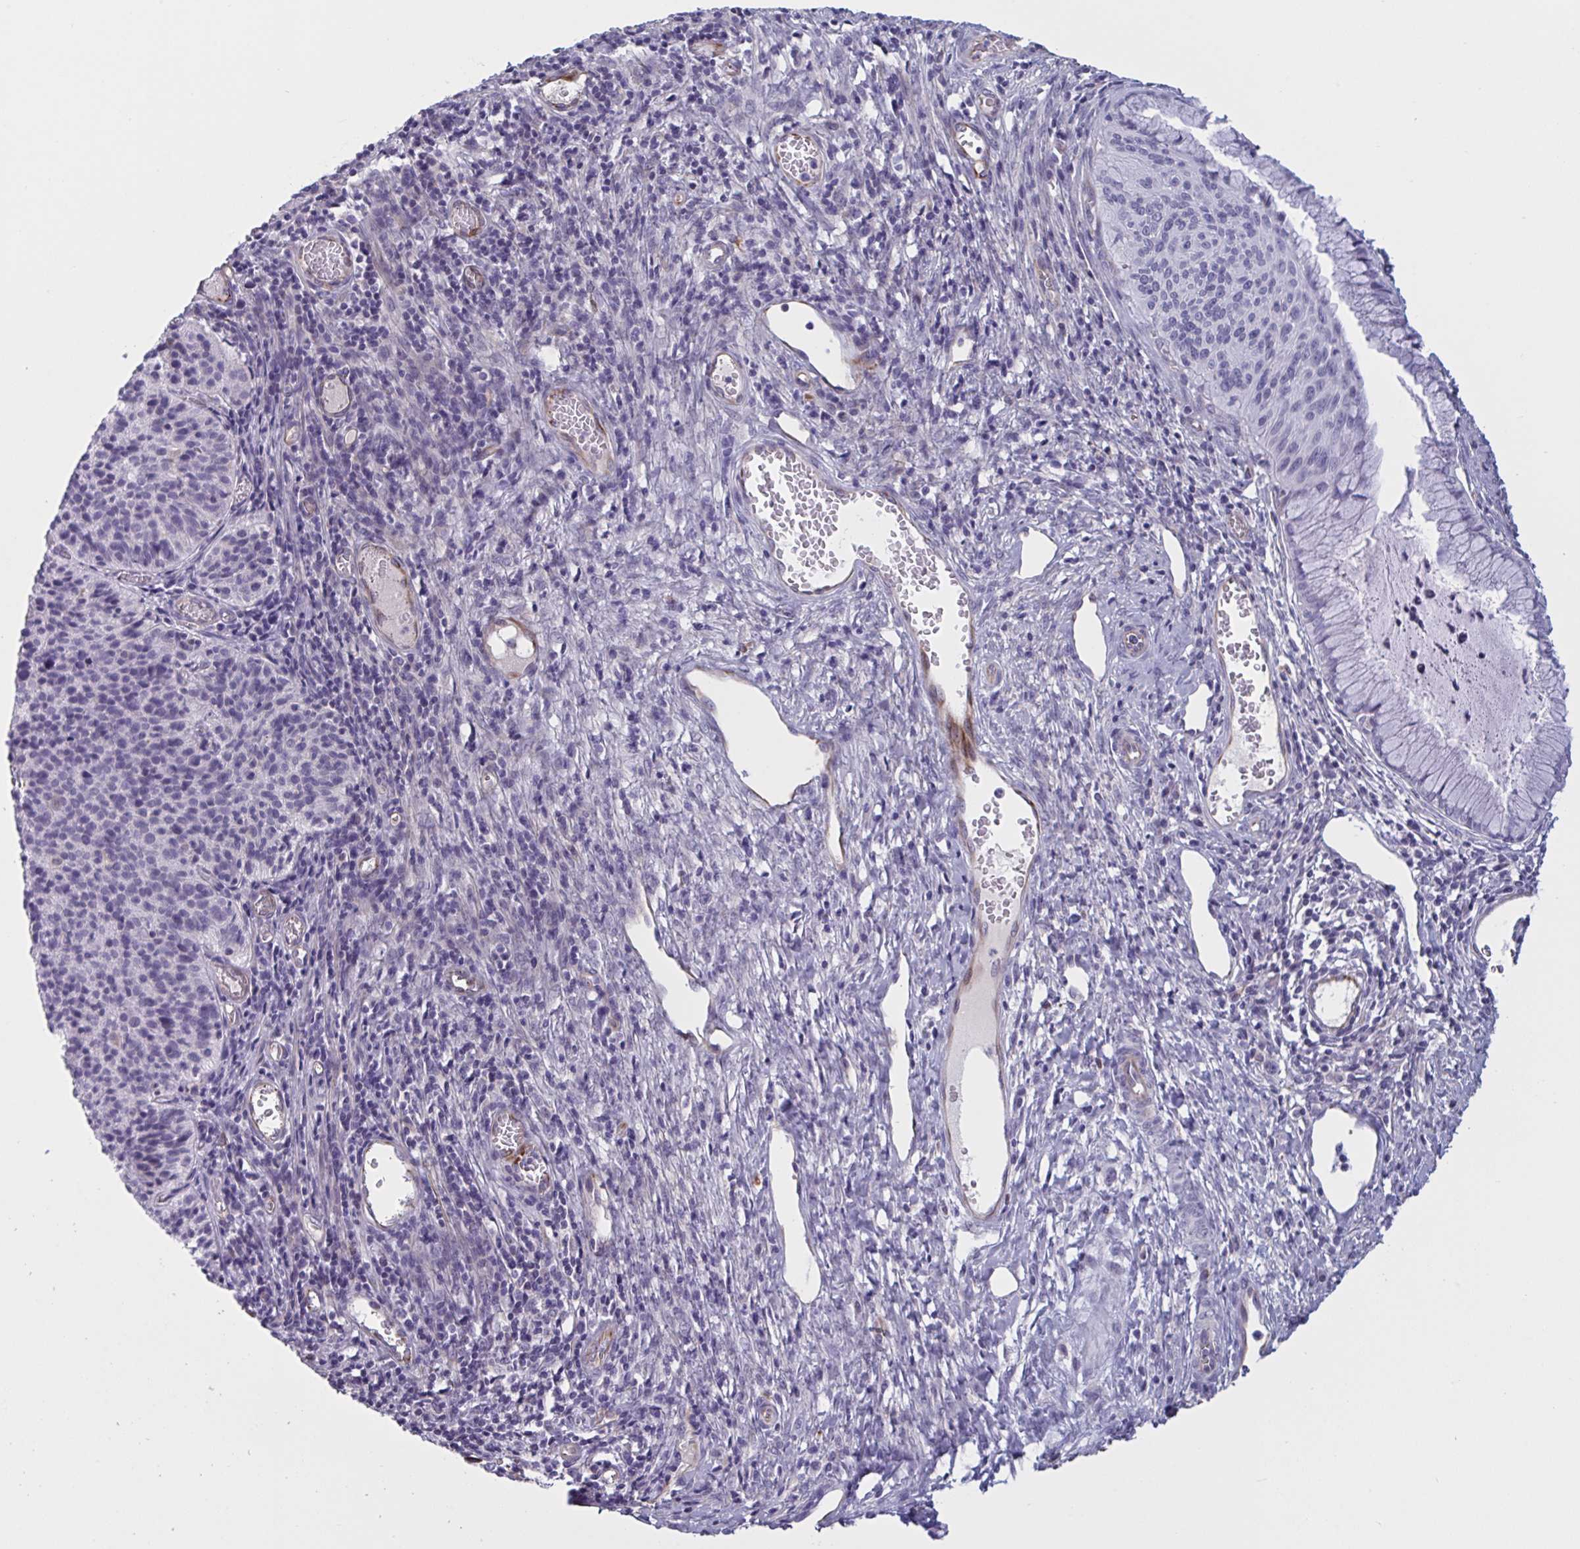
{"staining": {"intensity": "negative", "quantity": "none", "location": "none"}, "tissue": "cervical cancer", "cell_type": "Tumor cells", "image_type": "cancer", "snomed": [{"axis": "morphology", "description": "Squamous cell carcinoma, NOS"}, {"axis": "topography", "description": "Cervix"}], "caption": "Tumor cells show no significant positivity in cervical cancer.", "gene": "OR1L3", "patient": {"sex": "female", "age": 49}}